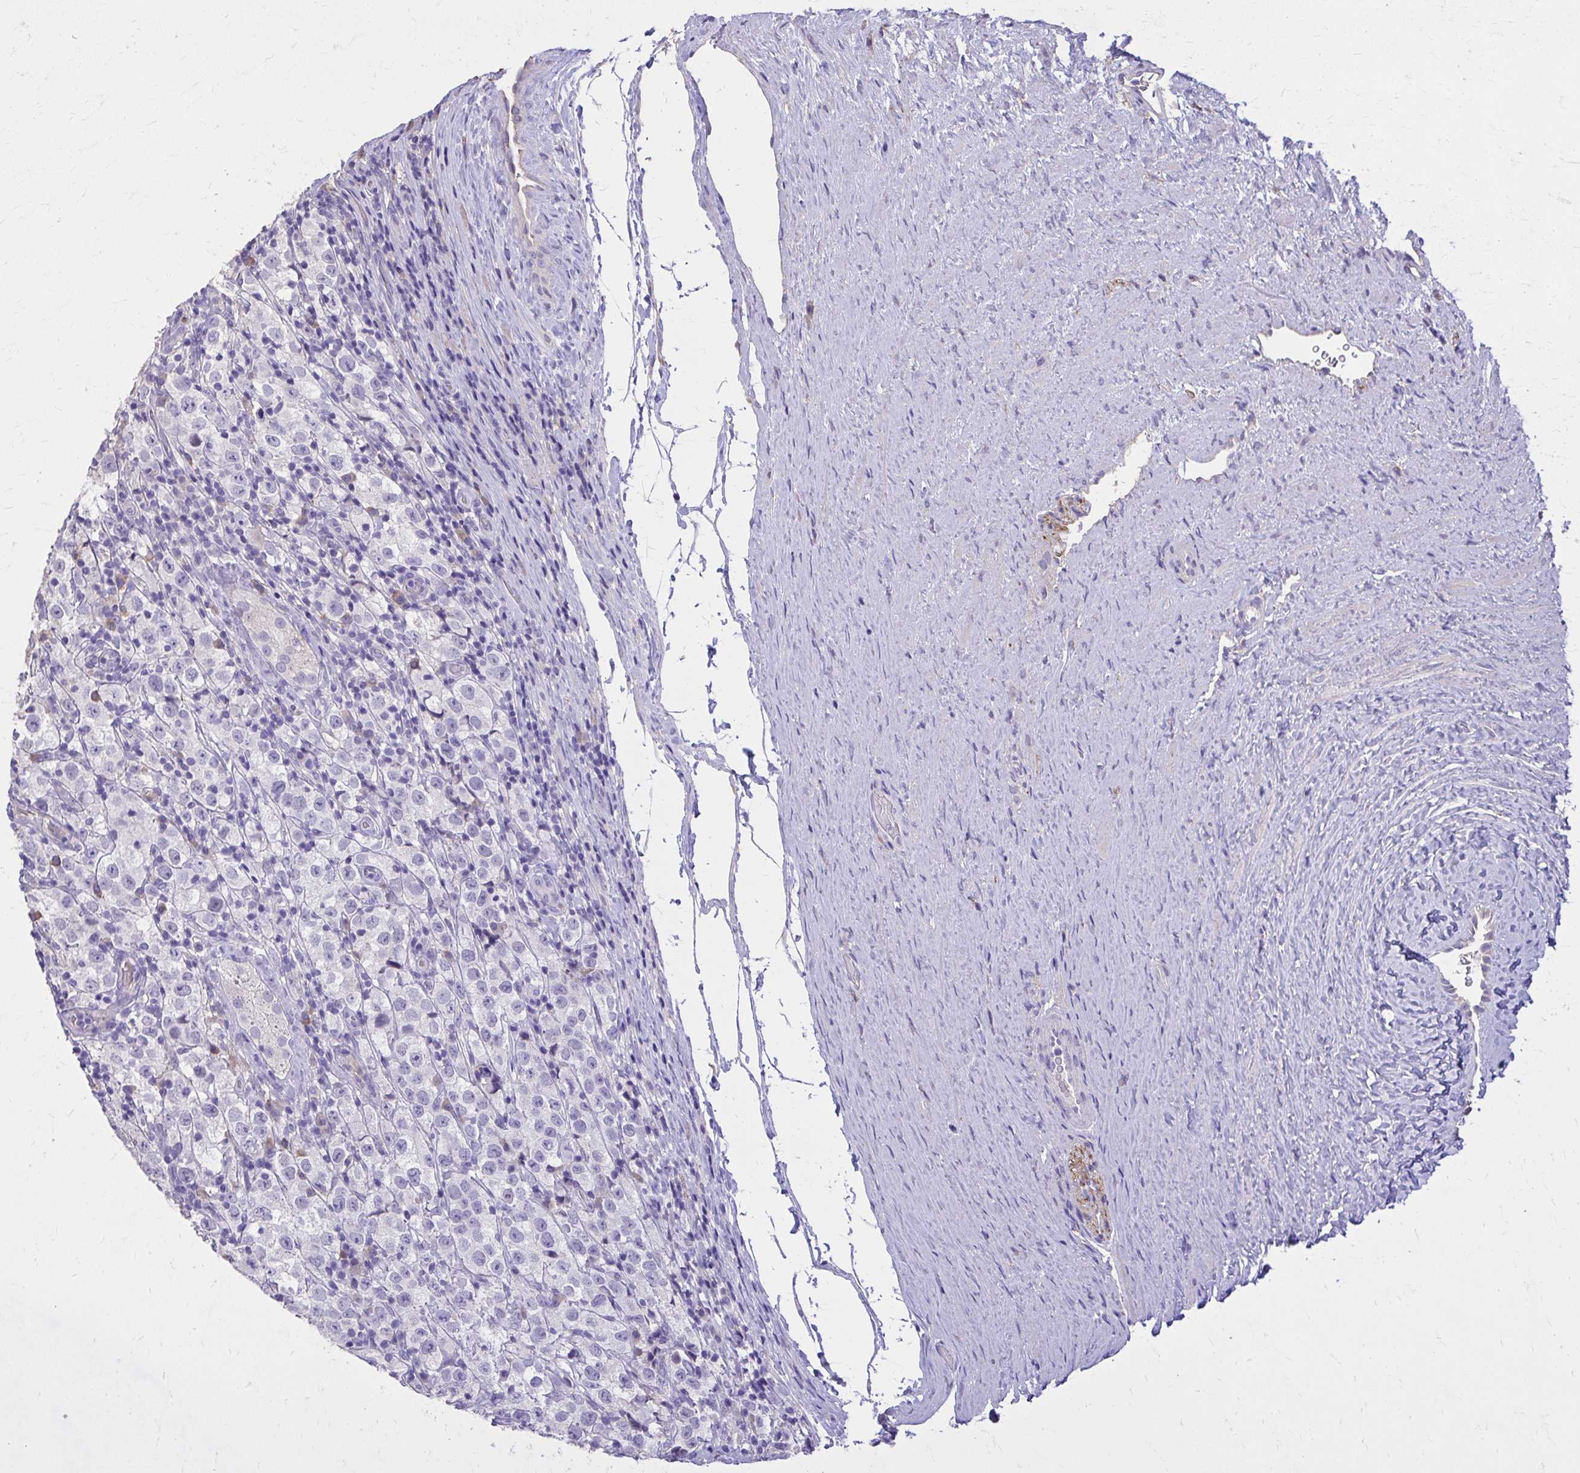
{"staining": {"intensity": "negative", "quantity": "none", "location": "none"}, "tissue": "testis cancer", "cell_type": "Tumor cells", "image_type": "cancer", "snomed": [{"axis": "morphology", "description": "Seminoma, NOS"}, {"axis": "morphology", "description": "Carcinoma, Embryonal, NOS"}, {"axis": "topography", "description": "Testis"}], "caption": "DAB immunohistochemical staining of testis cancer (embryonal carcinoma) demonstrates no significant positivity in tumor cells. (DAB (3,3'-diaminobenzidine) immunohistochemistry (IHC), high magnification).", "gene": "EPB41L1", "patient": {"sex": "male", "age": 41}}